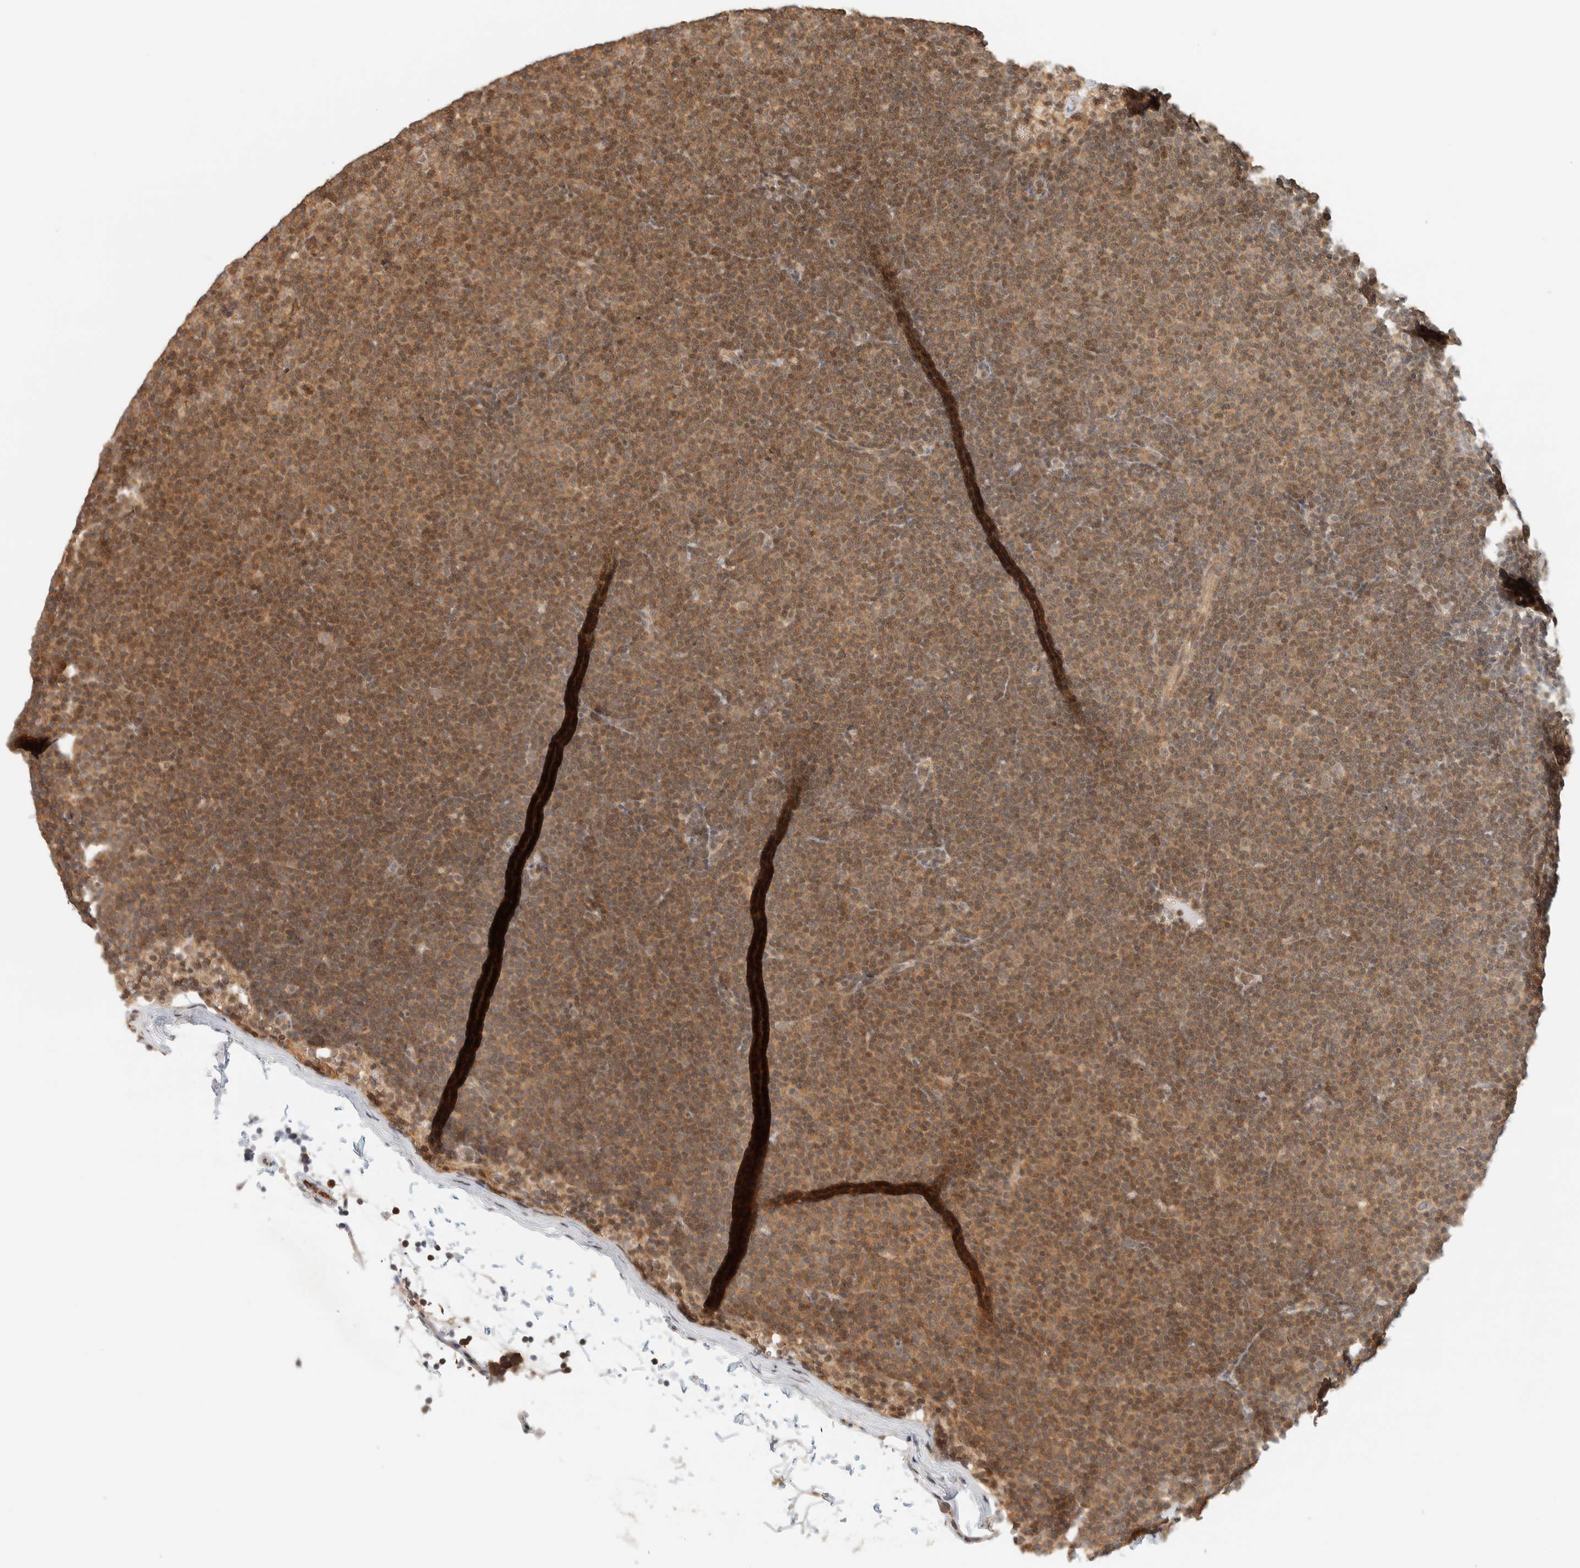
{"staining": {"intensity": "moderate", "quantity": ">75%", "location": "cytoplasmic/membranous"}, "tissue": "lymphoma", "cell_type": "Tumor cells", "image_type": "cancer", "snomed": [{"axis": "morphology", "description": "Malignant lymphoma, non-Hodgkin's type, Low grade"}, {"axis": "topography", "description": "Lymph node"}], "caption": "High-magnification brightfield microscopy of malignant lymphoma, non-Hodgkin's type (low-grade) stained with DAB (3,3'-diaminobenzidine) (brown) and counterstained with hematoxylin (blue). tumor cells exhibit moderate cytoplasmic/membranous staining is appreciated in approximately>75% of cells.", "gene": "ARFGEF1", "patient": {"sex": "female", "age": 53}}